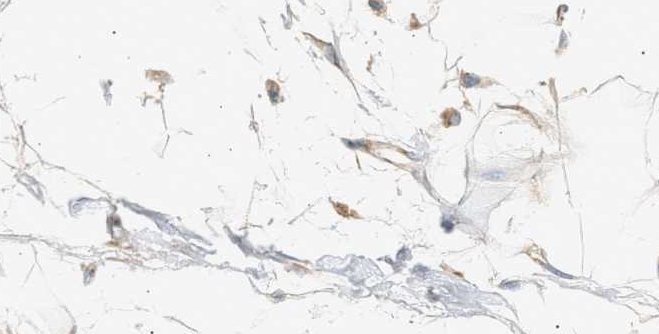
{"staining": {"intensity": "moderate", "quantity": ">75%", "location": "cytoplasmic/membranous"}, "tissue": "adipose tissue", "cell_type": "Adipocytes", "image_type": "normal", "snomed": [{"axis": "morphology", "description": "Normal tissue, NOS"}, {"axis": "morphology", "description": "Adenocarcinoma, NOS"}, {"axis": "topography", "description": "Duodenum"}, {"axis": "topography", "description": "Peripheral nerve tissue"}], "caption": "Benign adipose tissue exhibits moderate cytoplasmic/membranous positivity in approximately >75% of adipocytes, visualized by immunohistochemistry. (Brightfield microscopy of DAB IHC at high magnification).", "gene": "PAFAH1B1", "patient": {"sex": "female", "age": 60}}